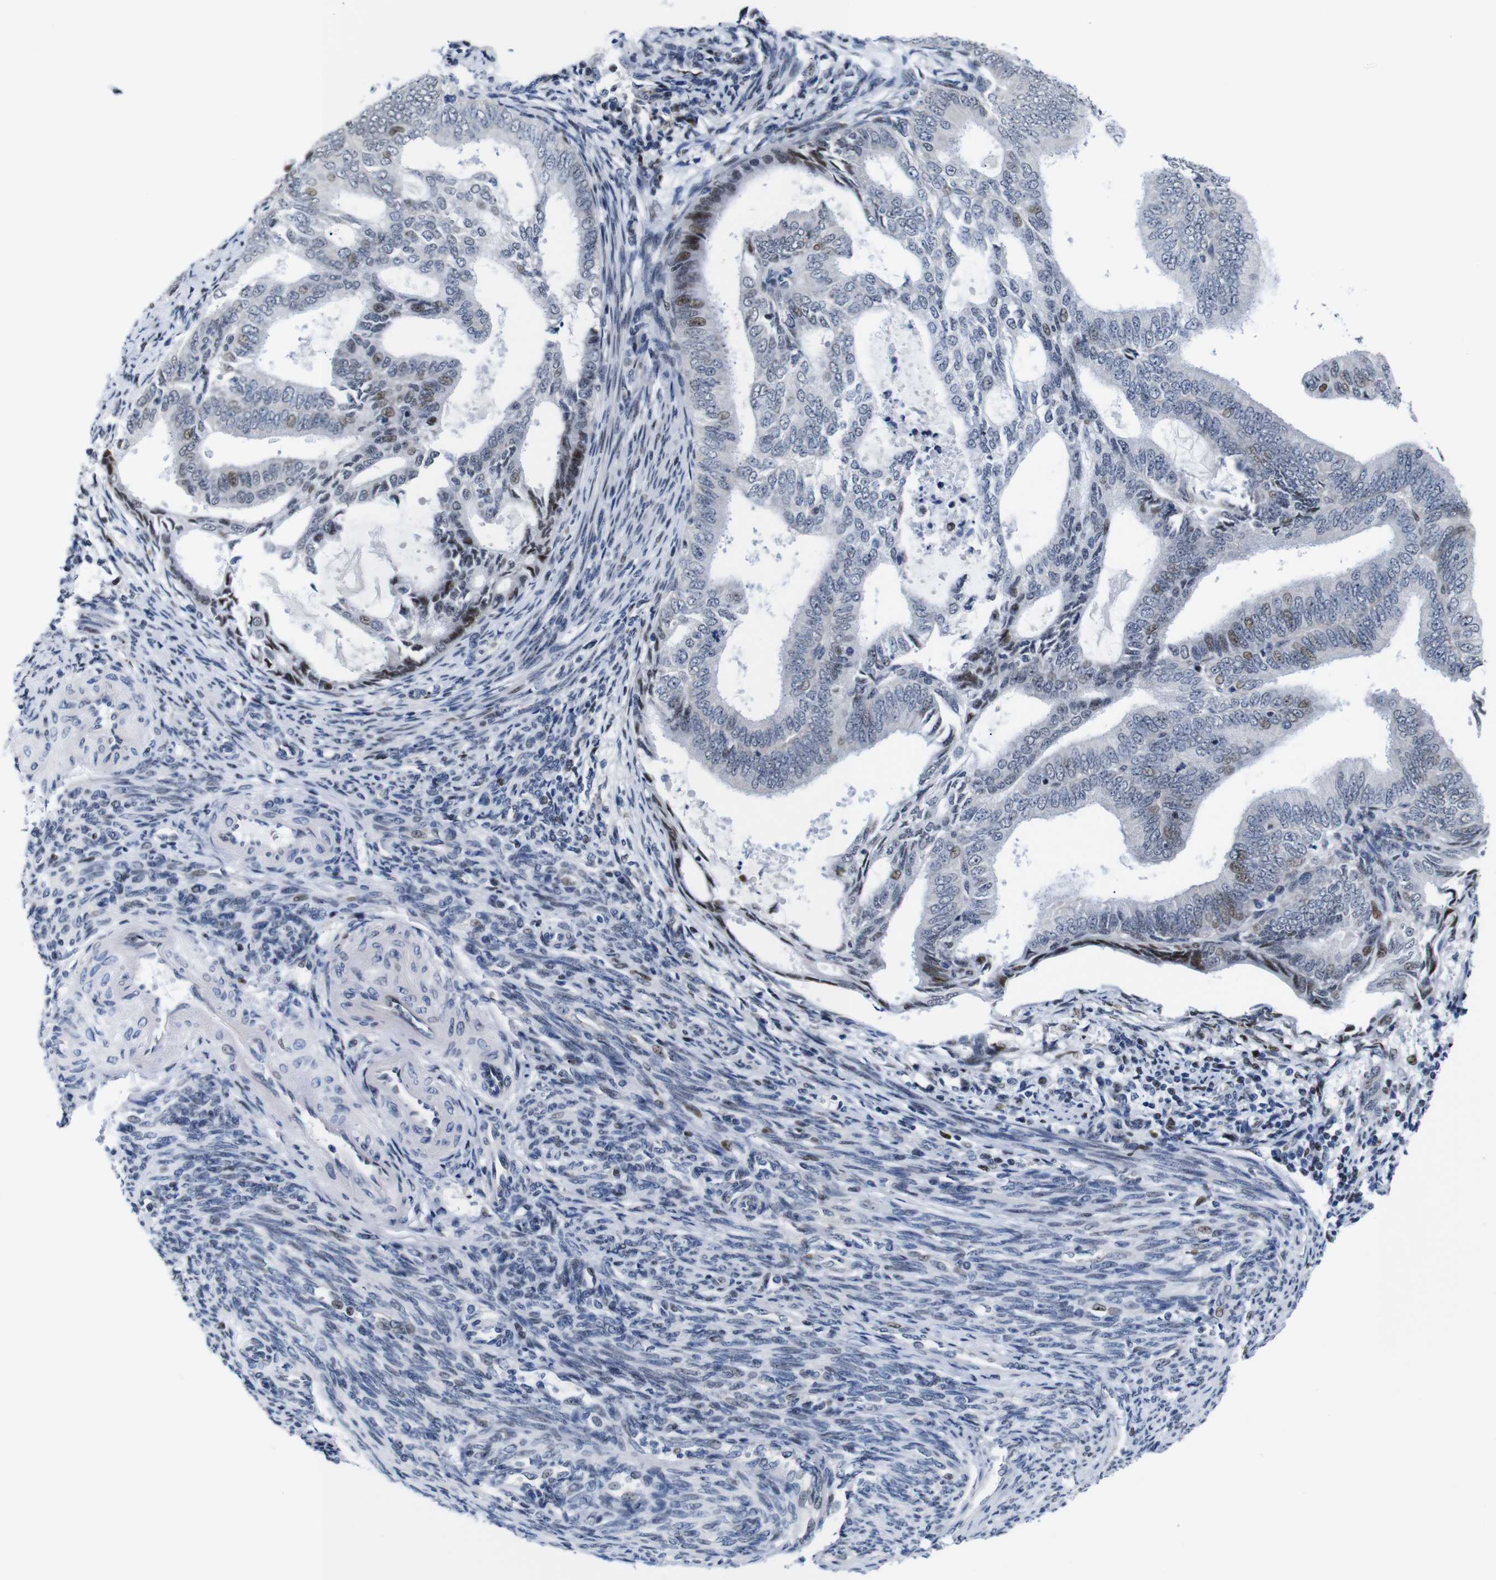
{"staining": {"intensity": "moderate", "quantity": "<25%", "location": "nuclear"}, "tissue": "endometrial cancer", "cell_type": "Tumor cells", "image_type": "cancer", "snomed": [{"axis": "morphology", "description": "Adenocarcinoma, NOS"}, {"axis": "topography", "description": "Endometrium"}], "caption": "IHC micrograph of neoplastic tissue: human adenocarcinoma (endometrial) stained using immunohistochemistry (IHC) reveals low levels of moderate protein expression localized specifically in the nuclear of tumor cells, appearing as a nuclear brown color.", "gene": "GATA6", "patient": {"sex": "female", "age": 58}}